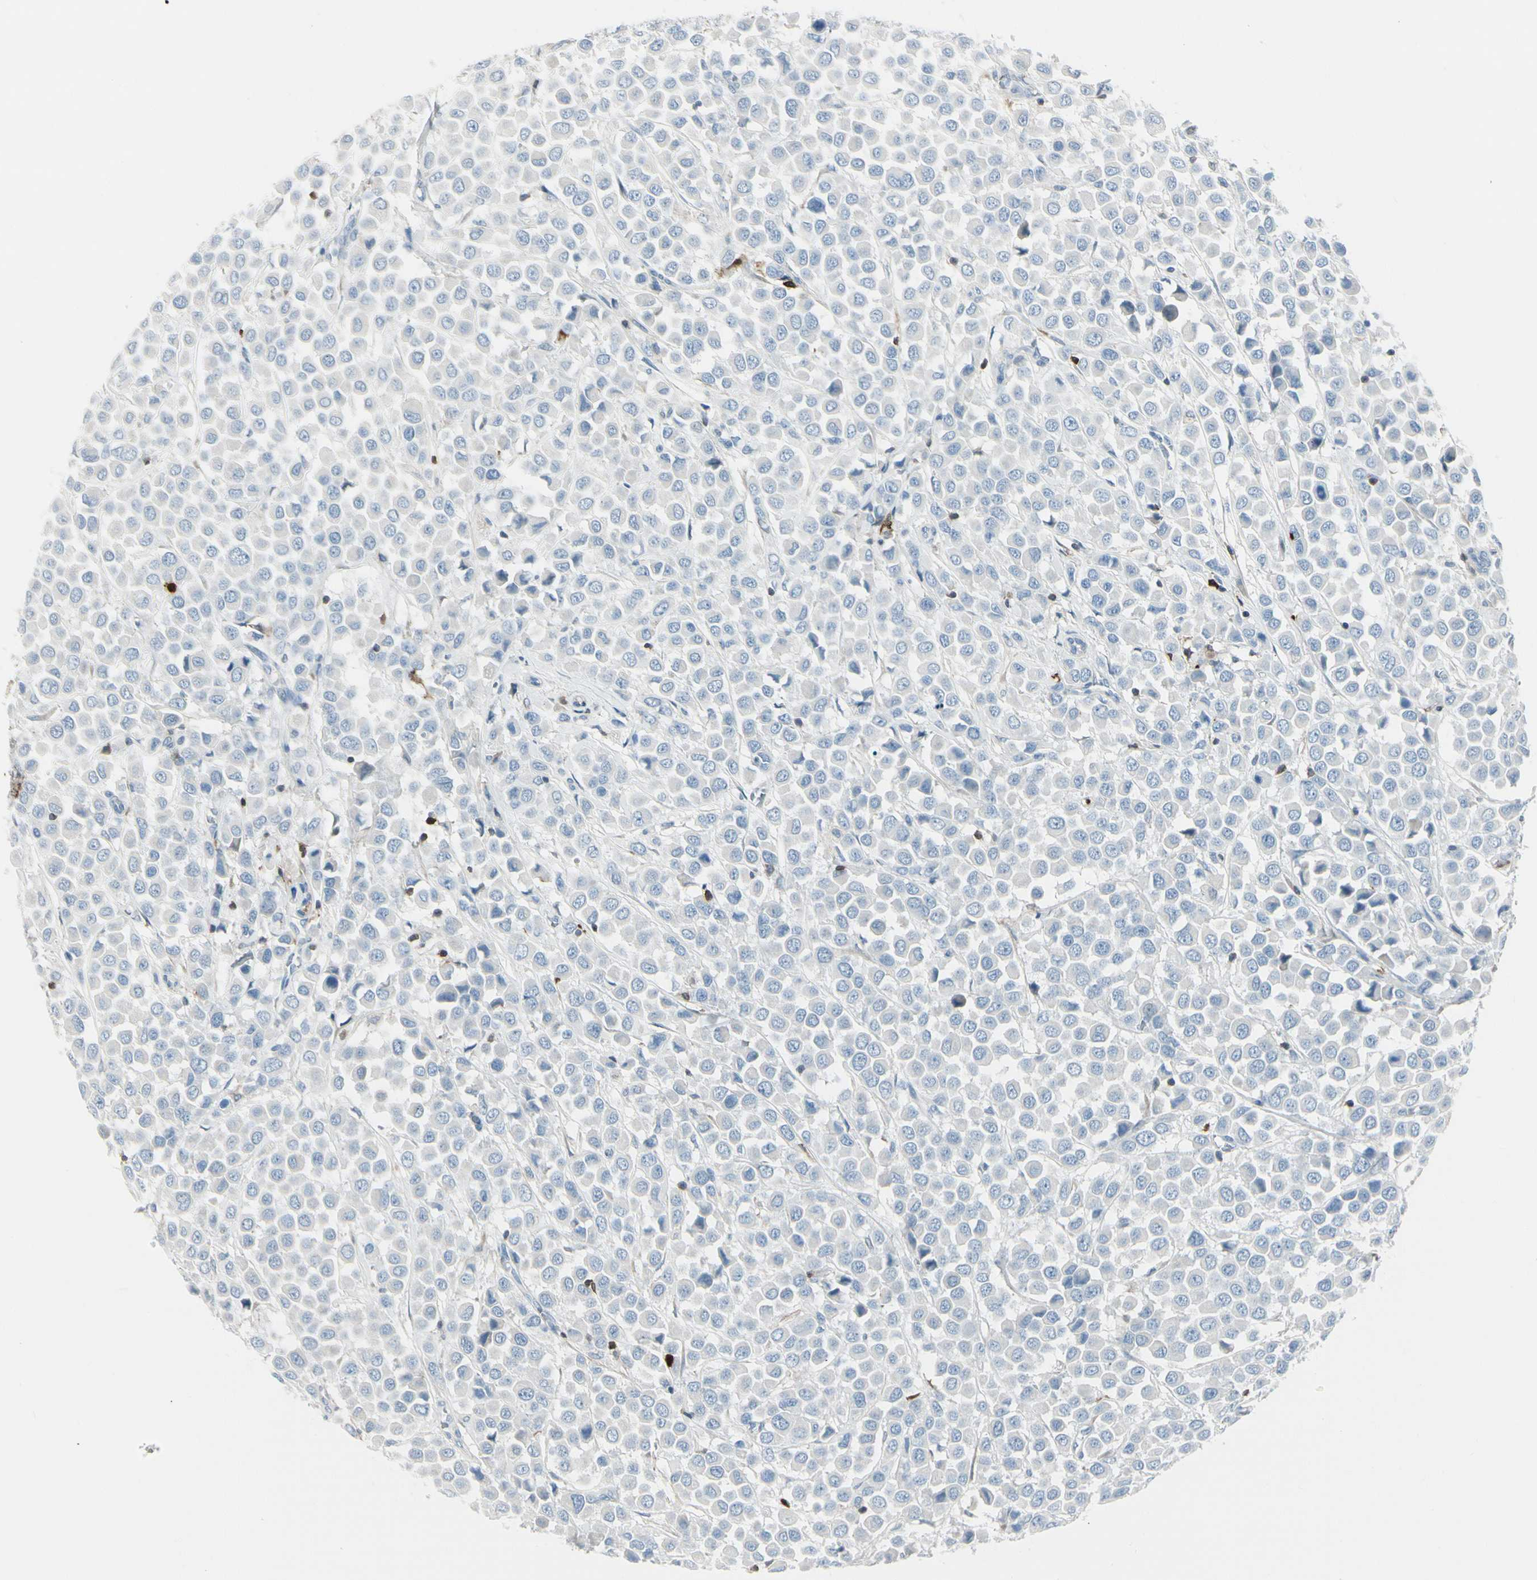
{"staining": {"intensity": "negative", "quantity": "none", "location": "none"}, "tissue": "breast cancer", "cell_type": "Tumor cells", "image_type": "cancer", "snomed": [{"axis": "morphology", "description": "Duct carcinoma"}, {"axis": "topography", "description": "Breast"}], "caption": "Immunohistochemistry (IHC) photomicrograph of human intraductal carcinoma (breast) stained for a protein (brown), which exhibits no positivity in tumor cells.", "gene": "TRAF1", "patient": {"sex": "female", "age": 61}}